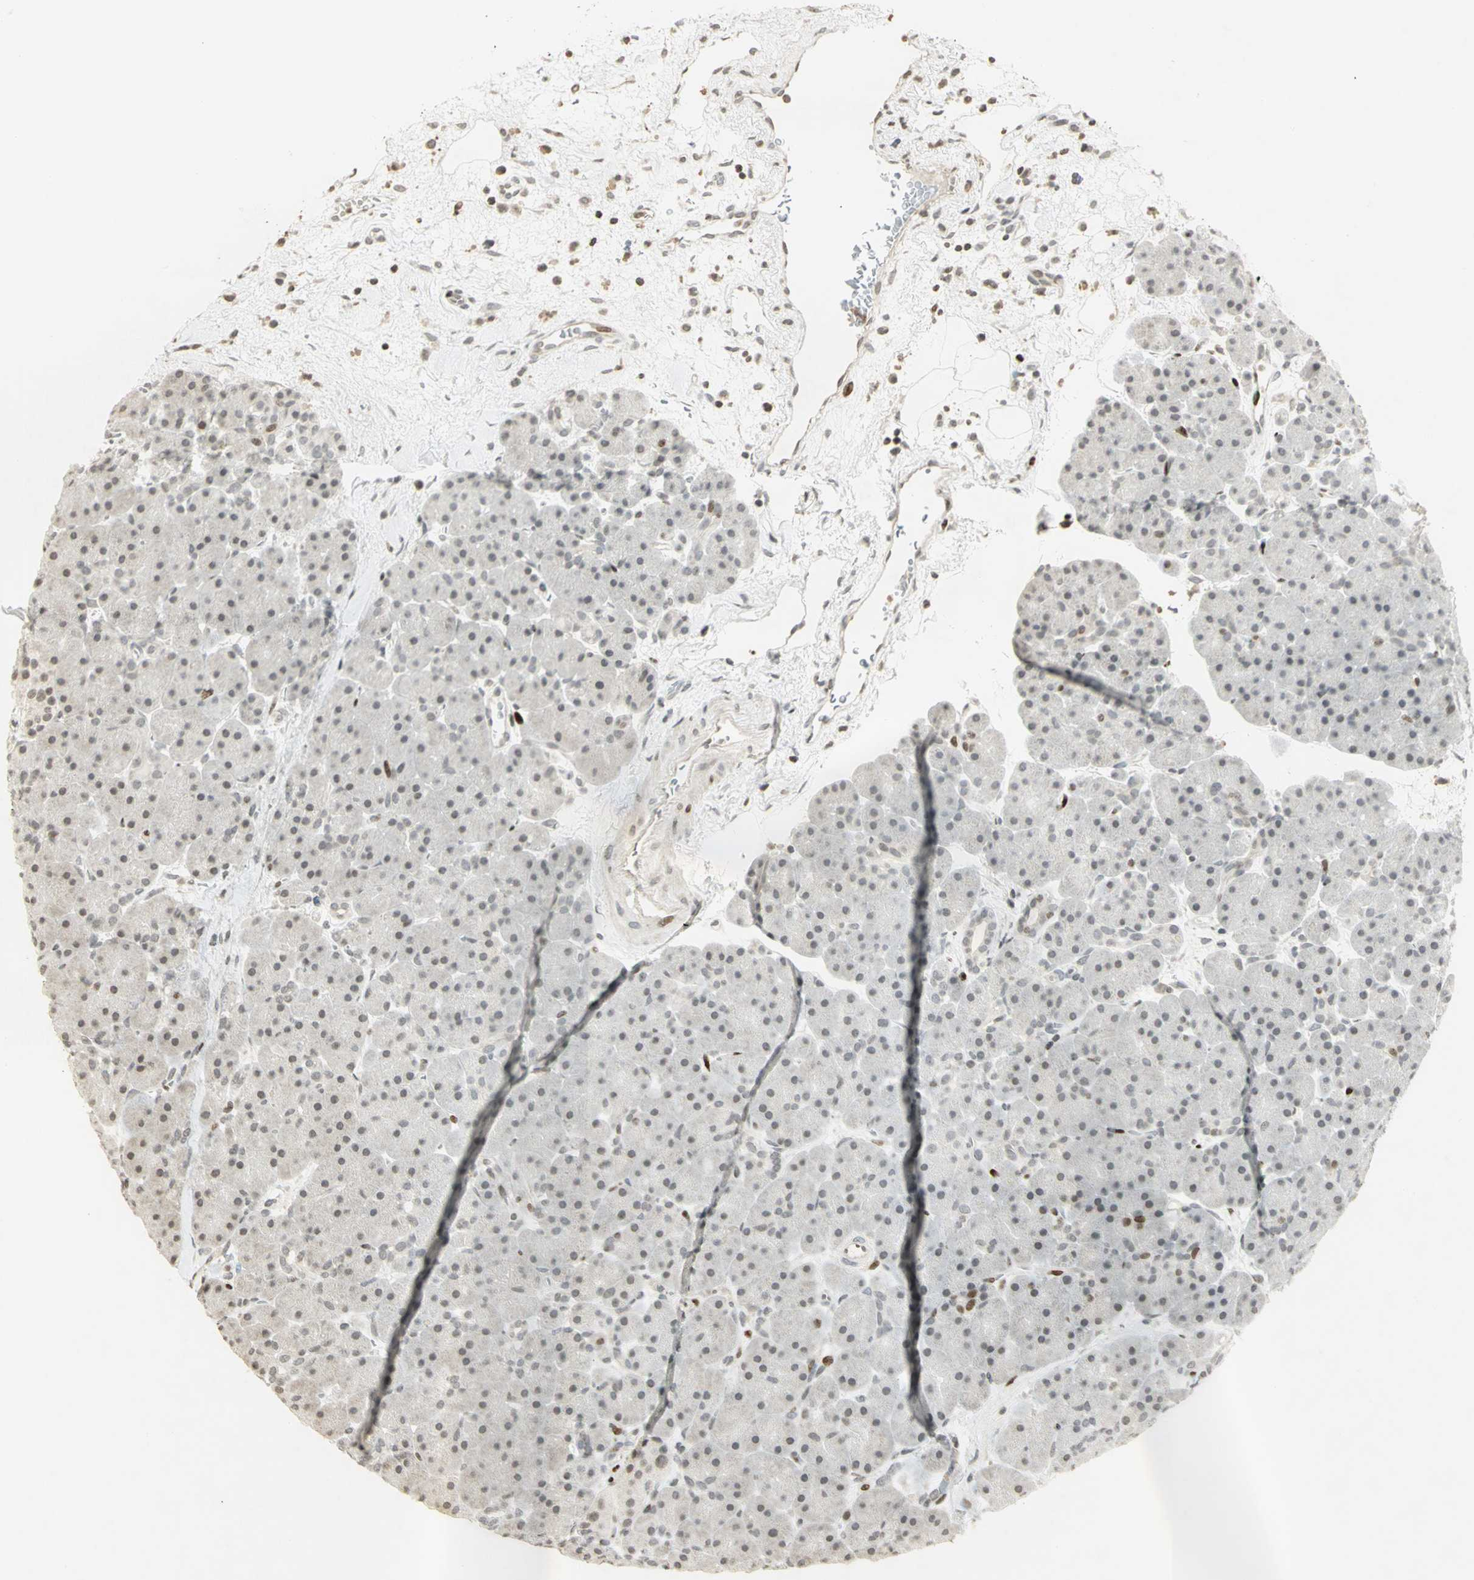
{"staining": {"intensity": "moderate", "quantity": "25%-75%", "location": "nuclear"}, "tissue": "pancreas", "cell_type": "Exocrine glandular cells", "image_type": "normal", "snomed": [{"axis": "morphology", "description": "Normal tissue, NOS"}, {"axis": "topography", "description": "Pancreas"}], "caption": "Brown immunohistochemical staining in benign human pancreas demonstrates moderate nuclear staining in approximately 25%-75% of exocrine glandular cells. Immunohistochemistry (ihc) stains the protein of interest in brown and the nuclei are stained blue.", "gene": "KDM1A", "patient": {"sex": "male", "age": 66}}